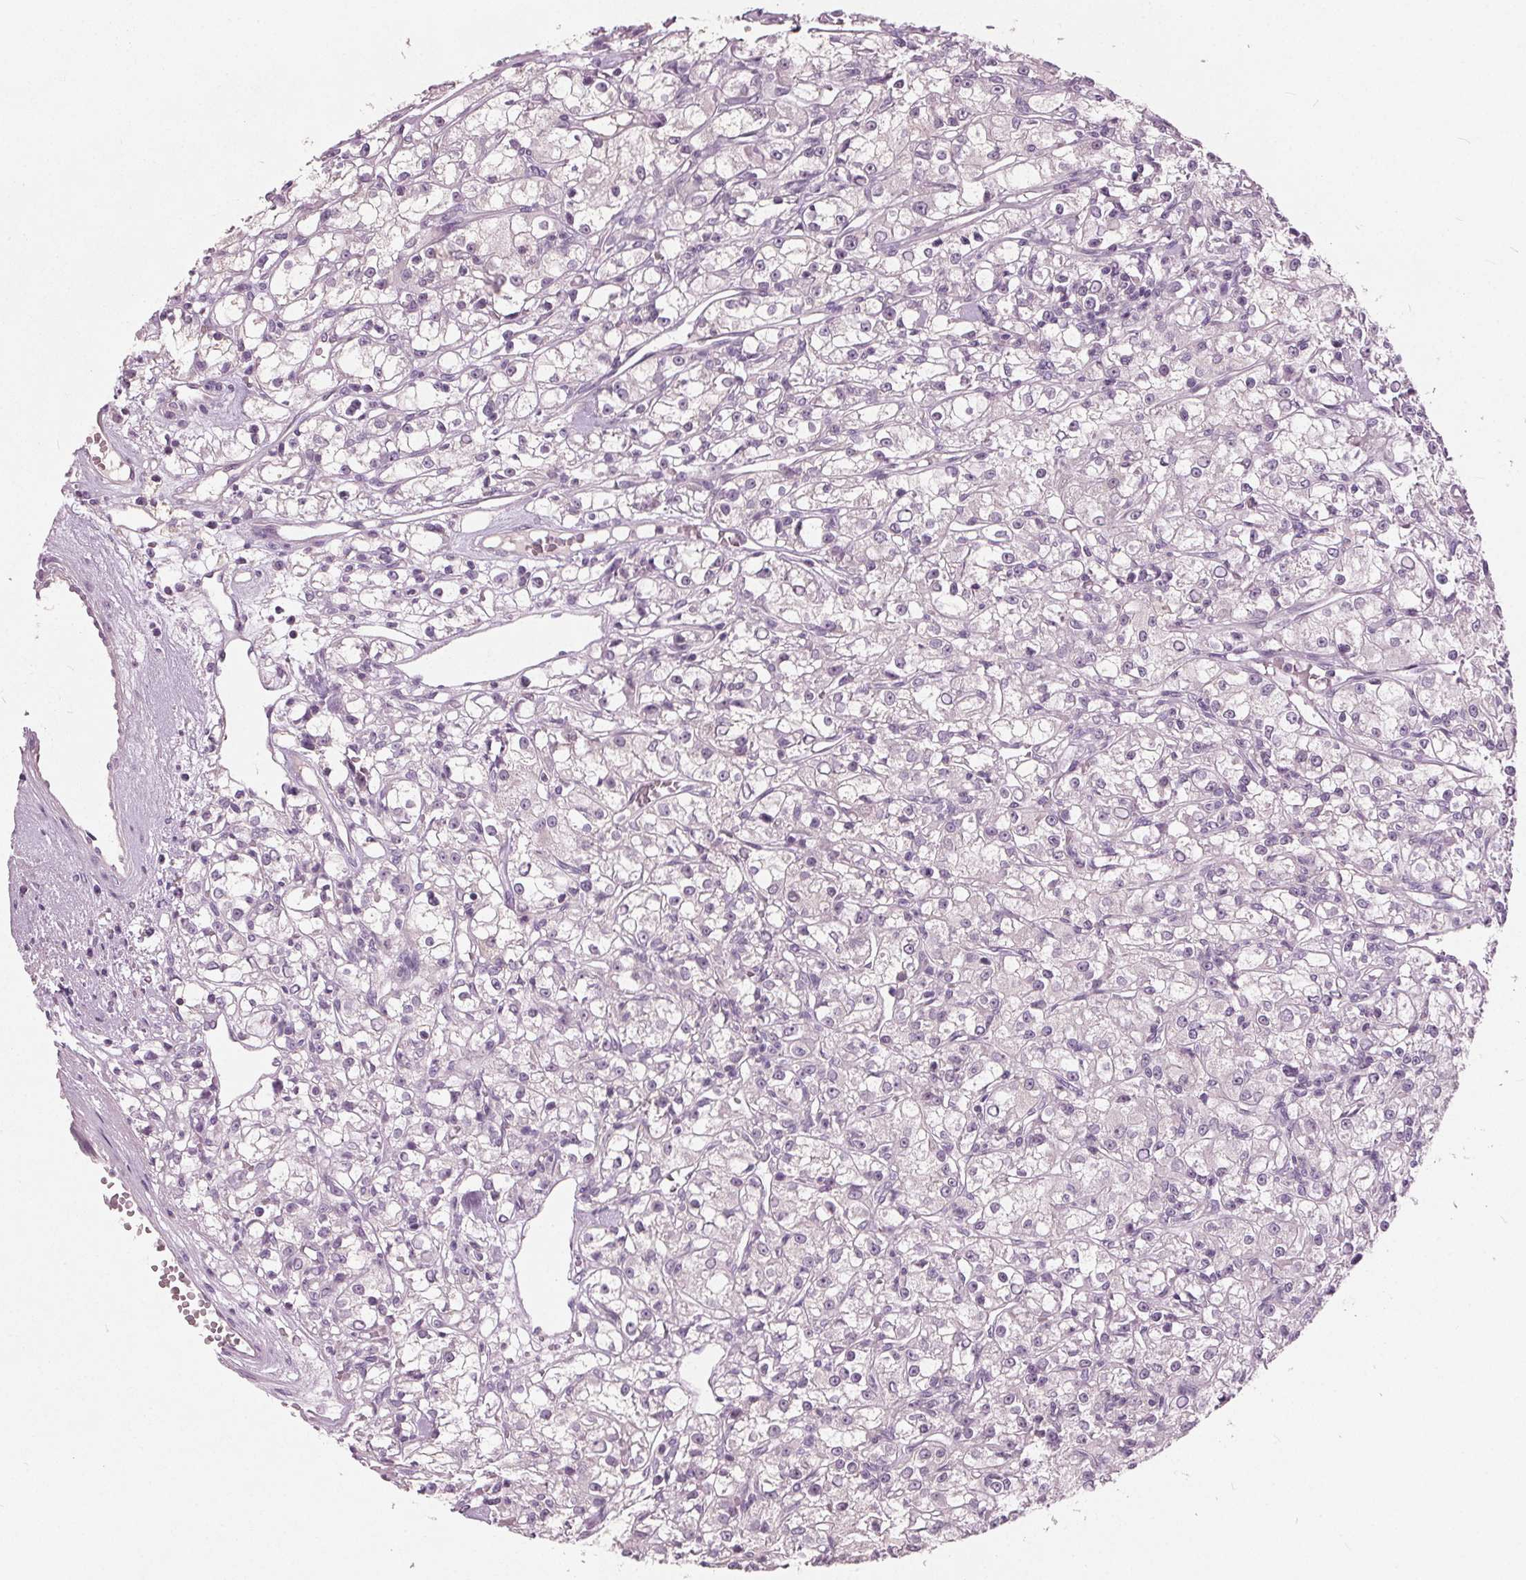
{"staining": {"intensity": "negative", "quantity": "none", "location": "none"}, "tissue": "renal cancer", "cell_type": "Tumor cells", "image_type": "cancer", "snomed": [{"axis": "morphology", "description": "Adenocarcinoma, NOS"}, {"axis": "topography", "description": "Kidney"}], "caption": "A high-resolution micrograph shows immunohistochemistry (IHC) staining of adenocarcinoma (renal), which exhibits no significant staining in tumor cells.", "gene": "TKFC", "patient": {"sex": "female", "age": 59}}